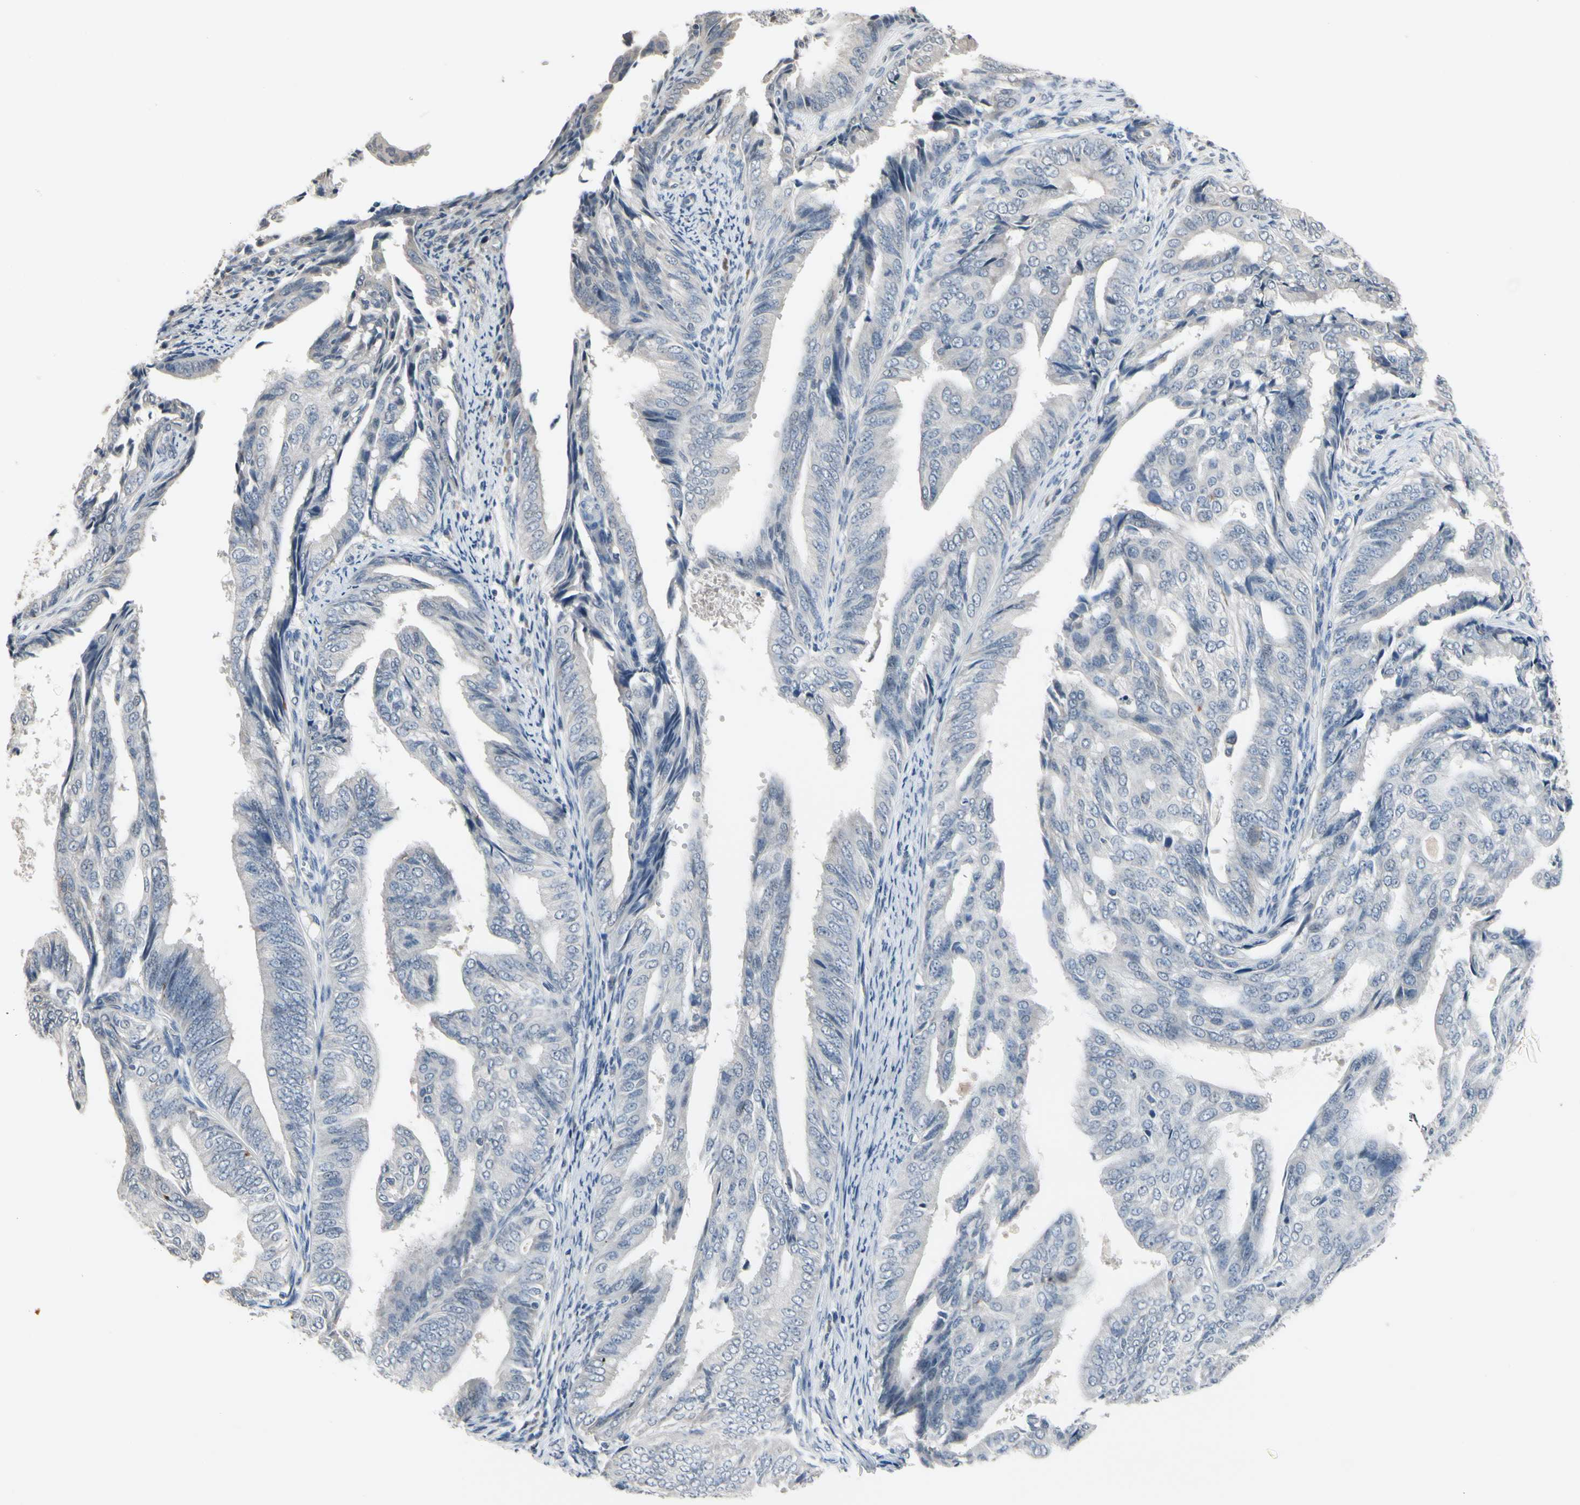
{"staining": {"intensity": "negative", "quantity": "none", "location": "none"}, "tissue": "endometrial cancer", "cell_type": "Tumor cells", "image_type": "cancer", "snomed": [{"axis": "morphology", "description": "Adenocarcinoma, NOS"}, {"axis": "topography", "description": "Endometrium"}], "caption": "Human endometrial cancer stained for a protein using IHC exhibits no expression in tumor cells.", "gene": "SV2A", "patient": {"sex": "female", "age": 58}}